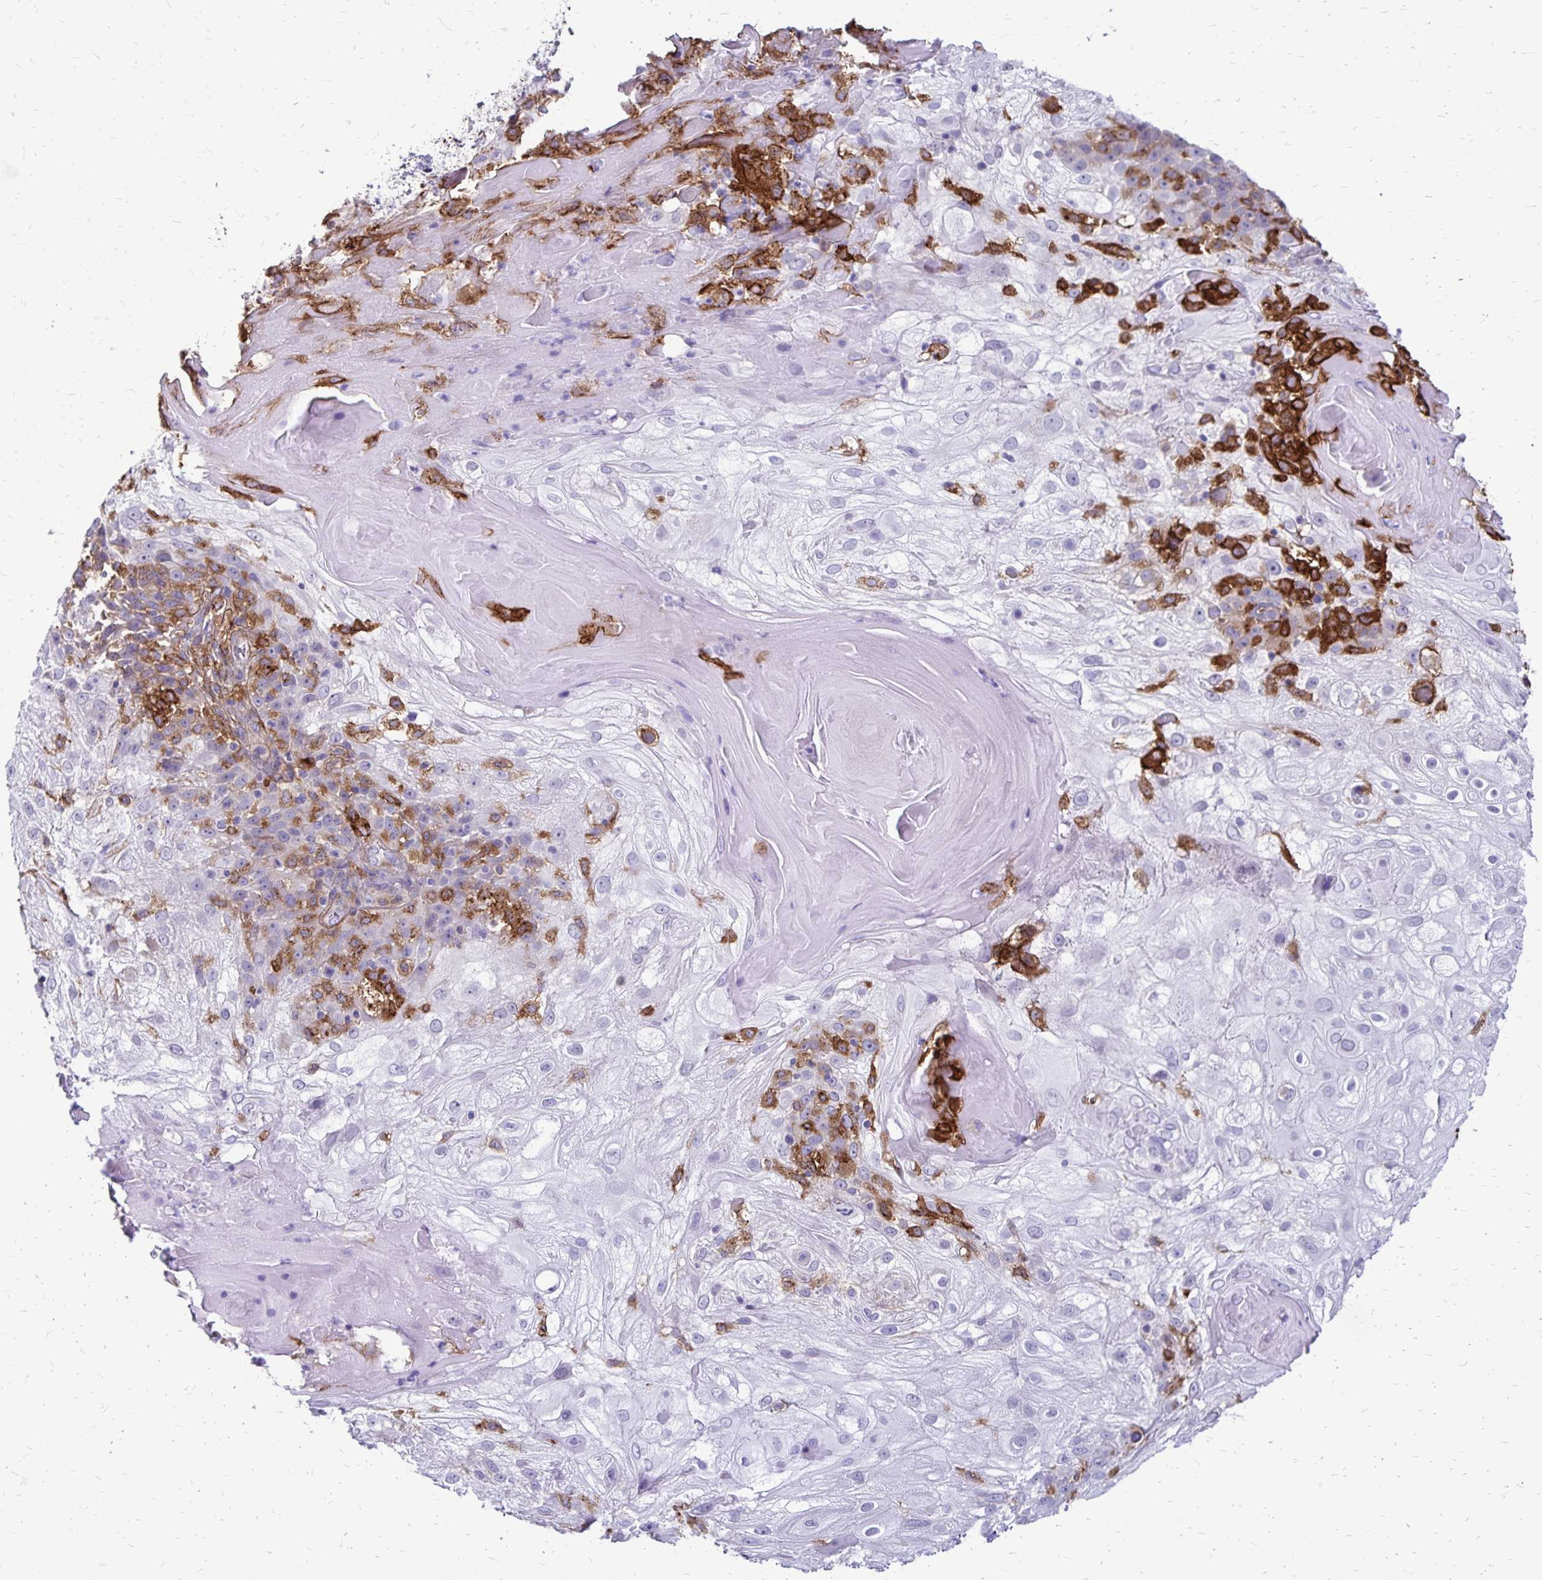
{"staining": {"intensity": "negative", "quantity": "none", "location": "none"}, "tissue": "skin cancer", "cell_type": "Tumor cells", "image_type": "cancer", "snomed": [{"axis": "morphology", "description": "Normal tissue, NOS"}, {"axis": "morphology", "description": "Squamous cell carcinoma, NOS"}, {"axis": "topography", "description": "Skin"}], "caption": "The IHC histopathology image has no significant staining in tumor cells of skin cancer (squamous cell carcinoma) tissue.", "gene": "TNS3", "patient": {"sex": "female", "age": 83}}